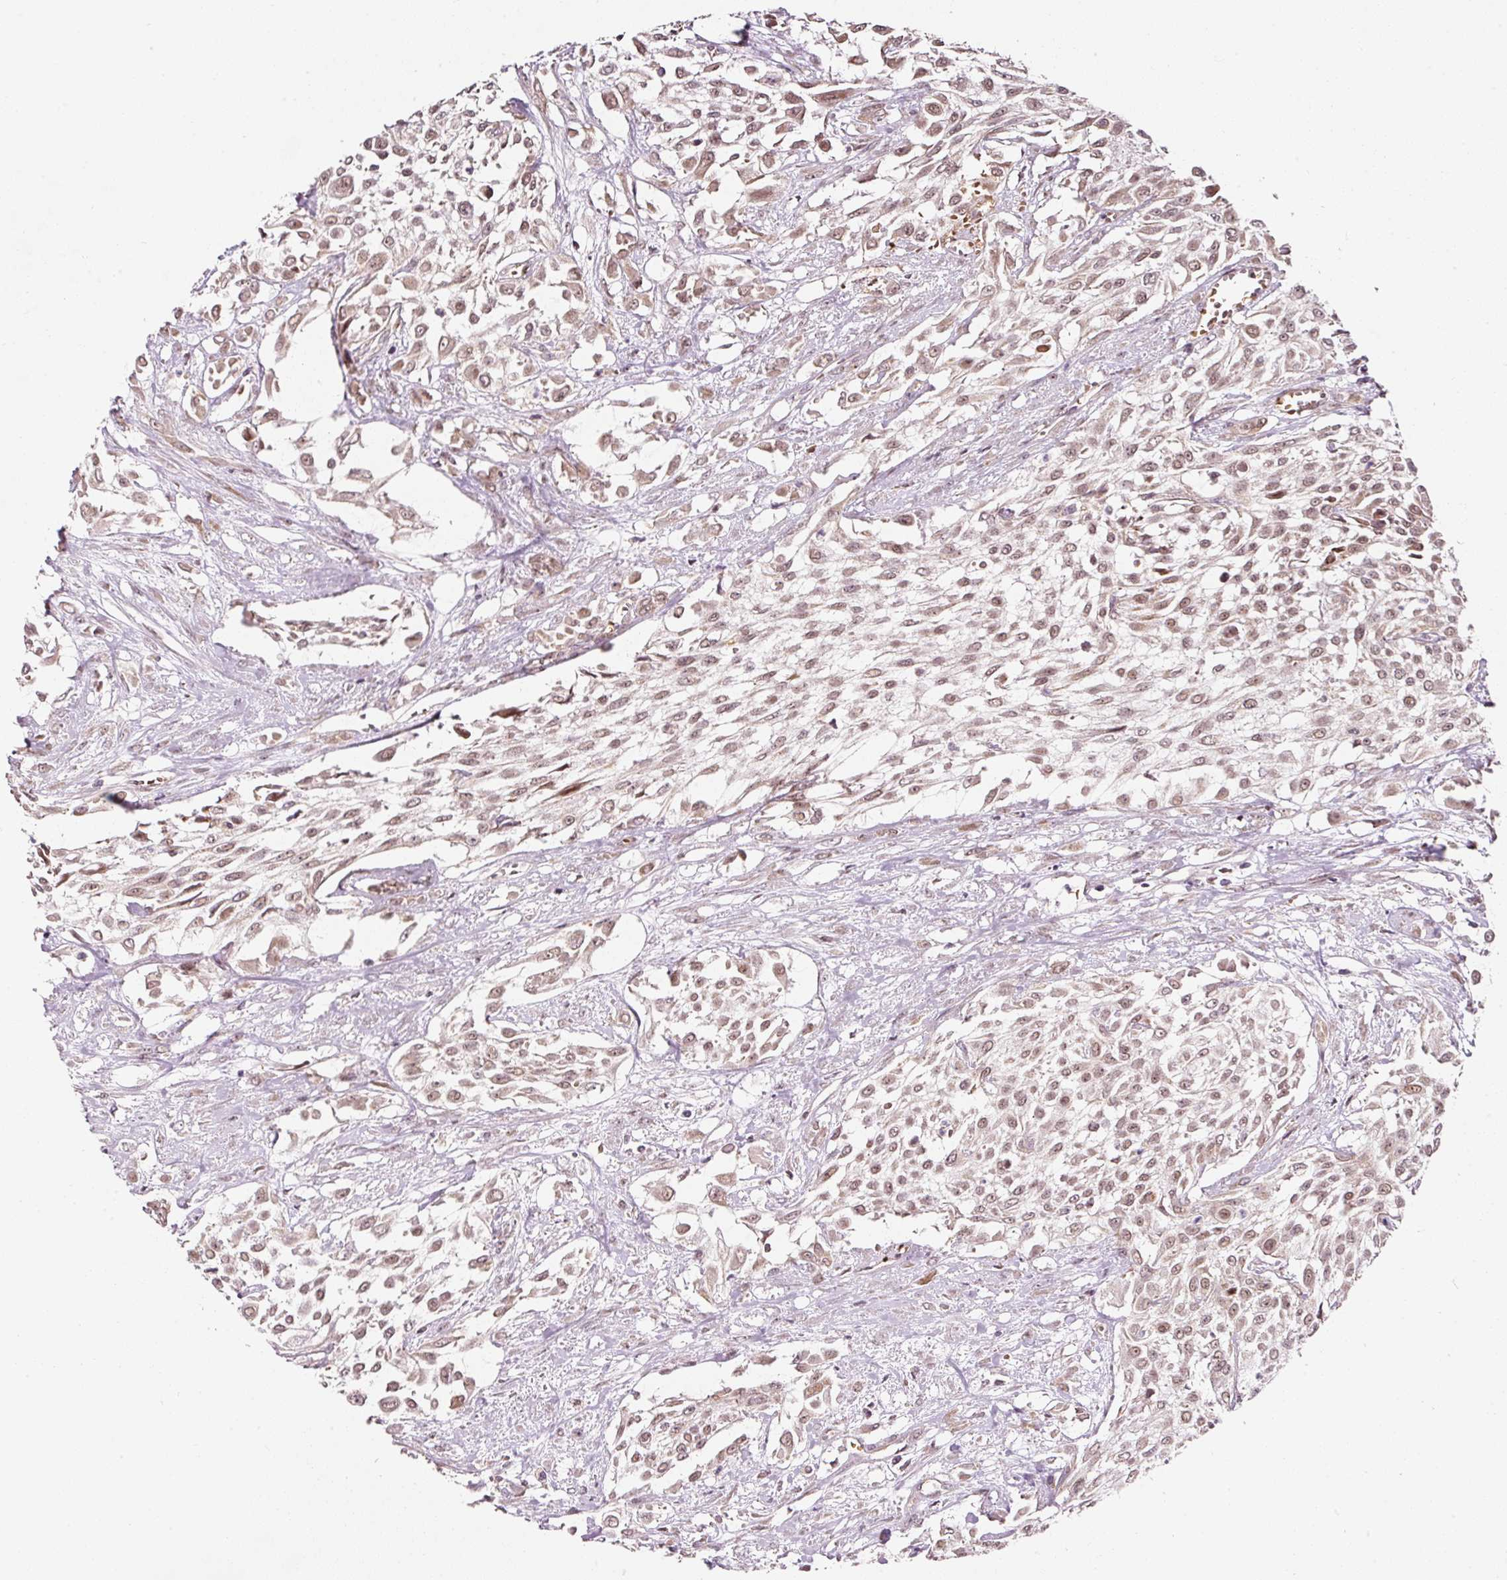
{"staining": {"intensity": "weak", "quantity": ">75%", "location": "cytoplasmic/membranous,nuclear"}, "tissue": "urothelial cancer", "cell_type": "Tumor cells", "image_type": "cancer", "snomed": [{"axis": "morphology", "description": "Urothelial carcinoma, High grade"}, {"axis": "topography", "description": "Urinary bladder"}], "caption": "High-magnification brightfield microscopy of high-grade urothelial carcinoma stained with DAB (3,3'-diaminobenzidine) (brown) and counterstained with hematoxylin (blue). tumor cells exhibit weak cytoplasmic/membranous and nuclear positivity is appreciated in approximately>75% of cells.", "gene": "ZNF460", "patient": {"sex": "male", "age": 57}}